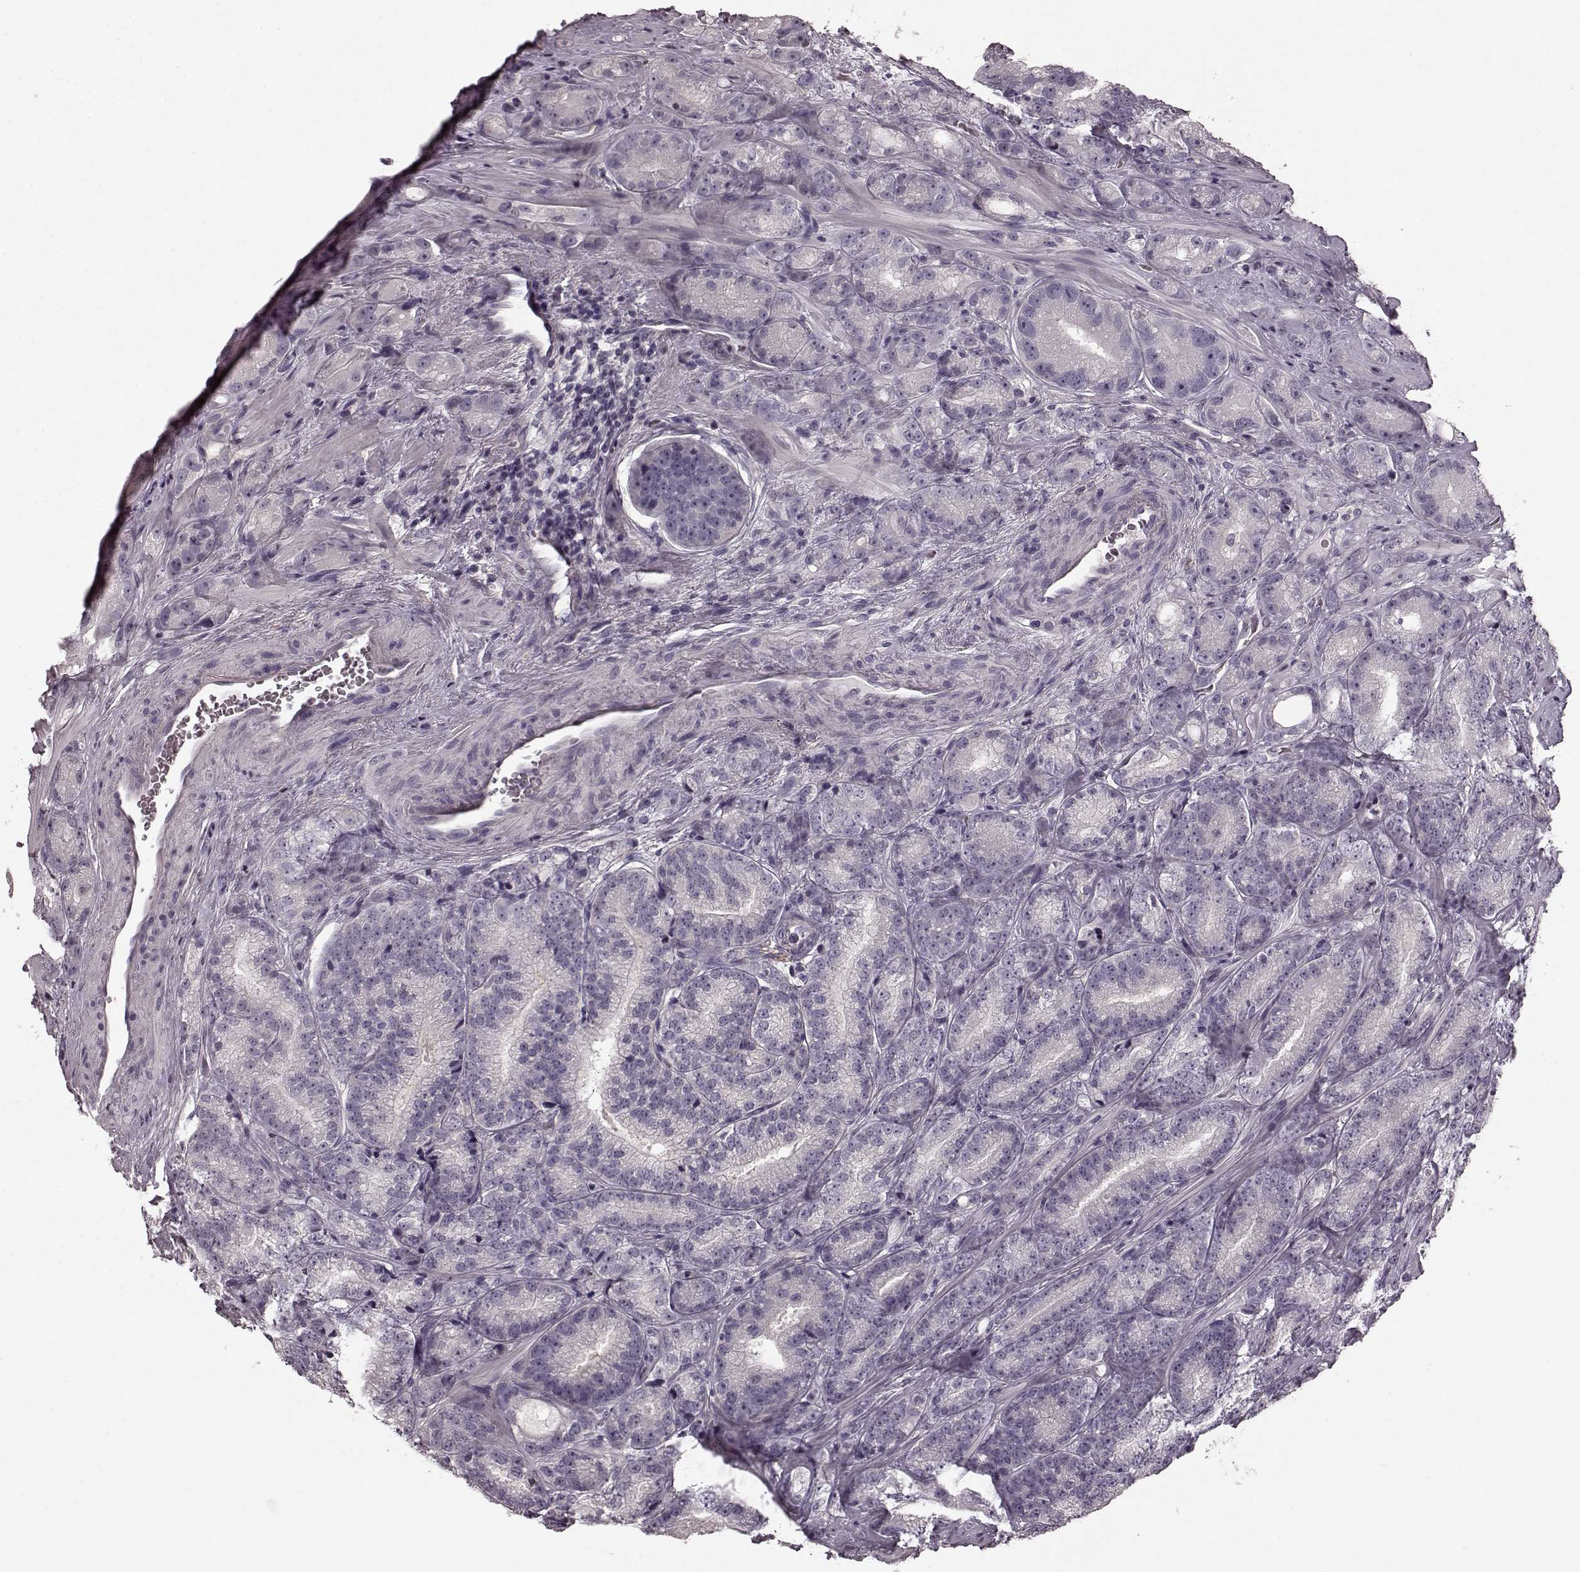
{"staining": {"intensity": "negative", "quantity": "none", "location": "none"}, "tissue": "prostate cancer", "cell_type": "Tumor cells", "image_type": "cancer", "snomed": [{"axis": "morphology", "description": "Adenocarcinoma, NOS"}, {"axis": "topography", "description": "Prostate"}], "caption": "Tumor cells show no significant protein positivity in prostate cancer.", "gene": "PRKCE", "patient": {"sex": "male", "age": 63}}